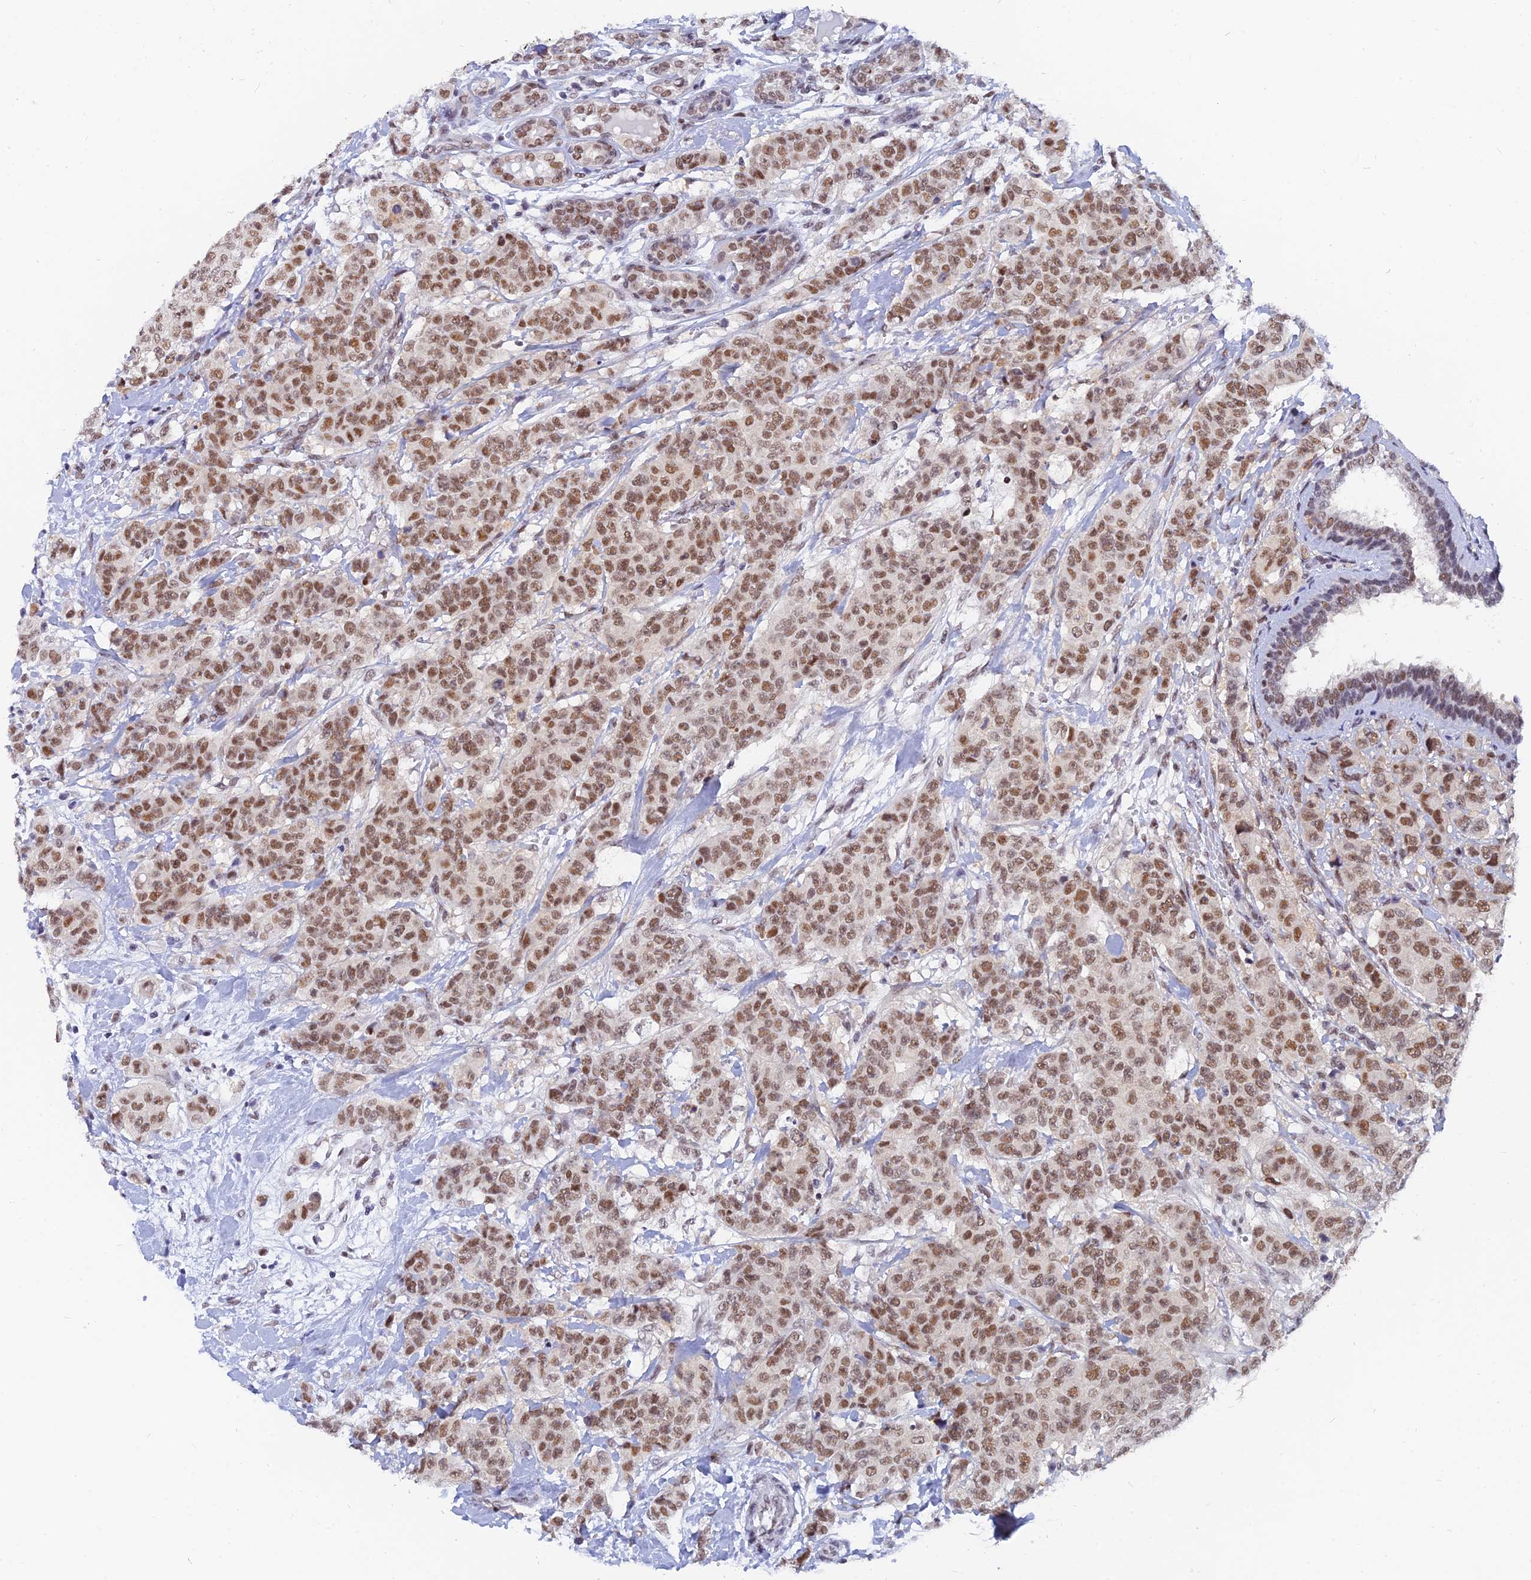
{"staining": {"intensity": "moderate", "quantity": ">75%", "location": "nuclear"}, "tissue": "breast cancer", "cell_type": "Tumor cells", "image_type": "cancer", "snomed": [{"axis": "morphology", "description": "Duct carcinoma"}, {"axis": "topography", "description": "Breast"}], "caption": "Protein expression analysis of breast cancer reveals moderate nuclear expression in approximately >75% of tumor cells. (DAB (3,3'-diaminobenzidine) = brown stain, brightfield microscopy at high magnification).", "gene": "DPY30", "patient": {"sex": "female", "age": 40}}